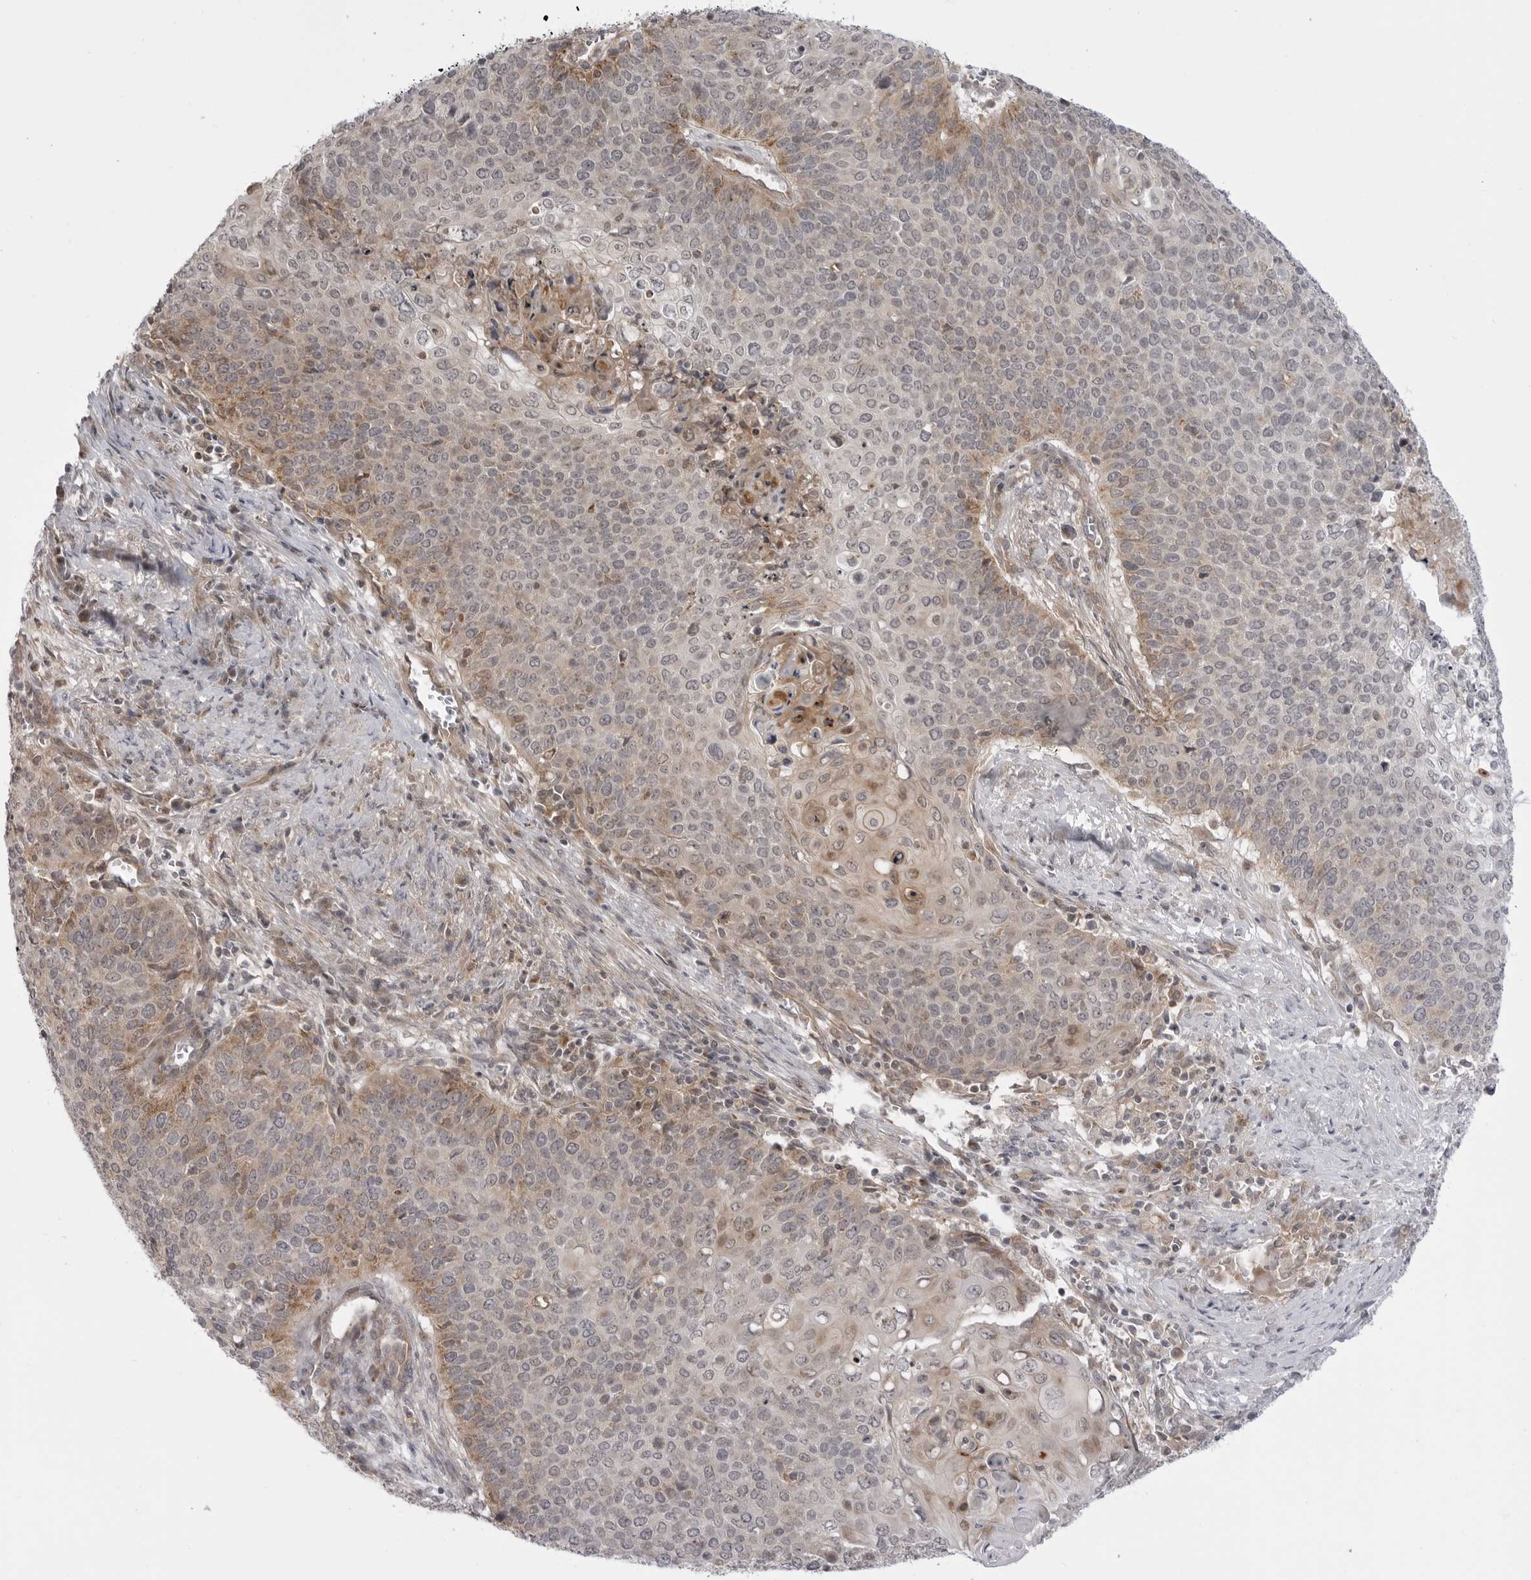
{"staining": {"intensity": "weak", "quantity": "<25%", "location": "cytoplasmic/membranous"}, "tissue": "cervical cancer", "cell_type": "Tumor cells", "image_type": "cancer", "snomed": [{"axis": "morphology", "description": "Squamous cell carcinoma, NOS"}, {"axis": "topography", "description": "Cervix"}], "caption": "Protein analysis of squamous cell carcinoma (cervical) displays no significant positivity in tumor cells.", "gene": "CCDC18", "patient": {"sex": "female", "age": 39}}